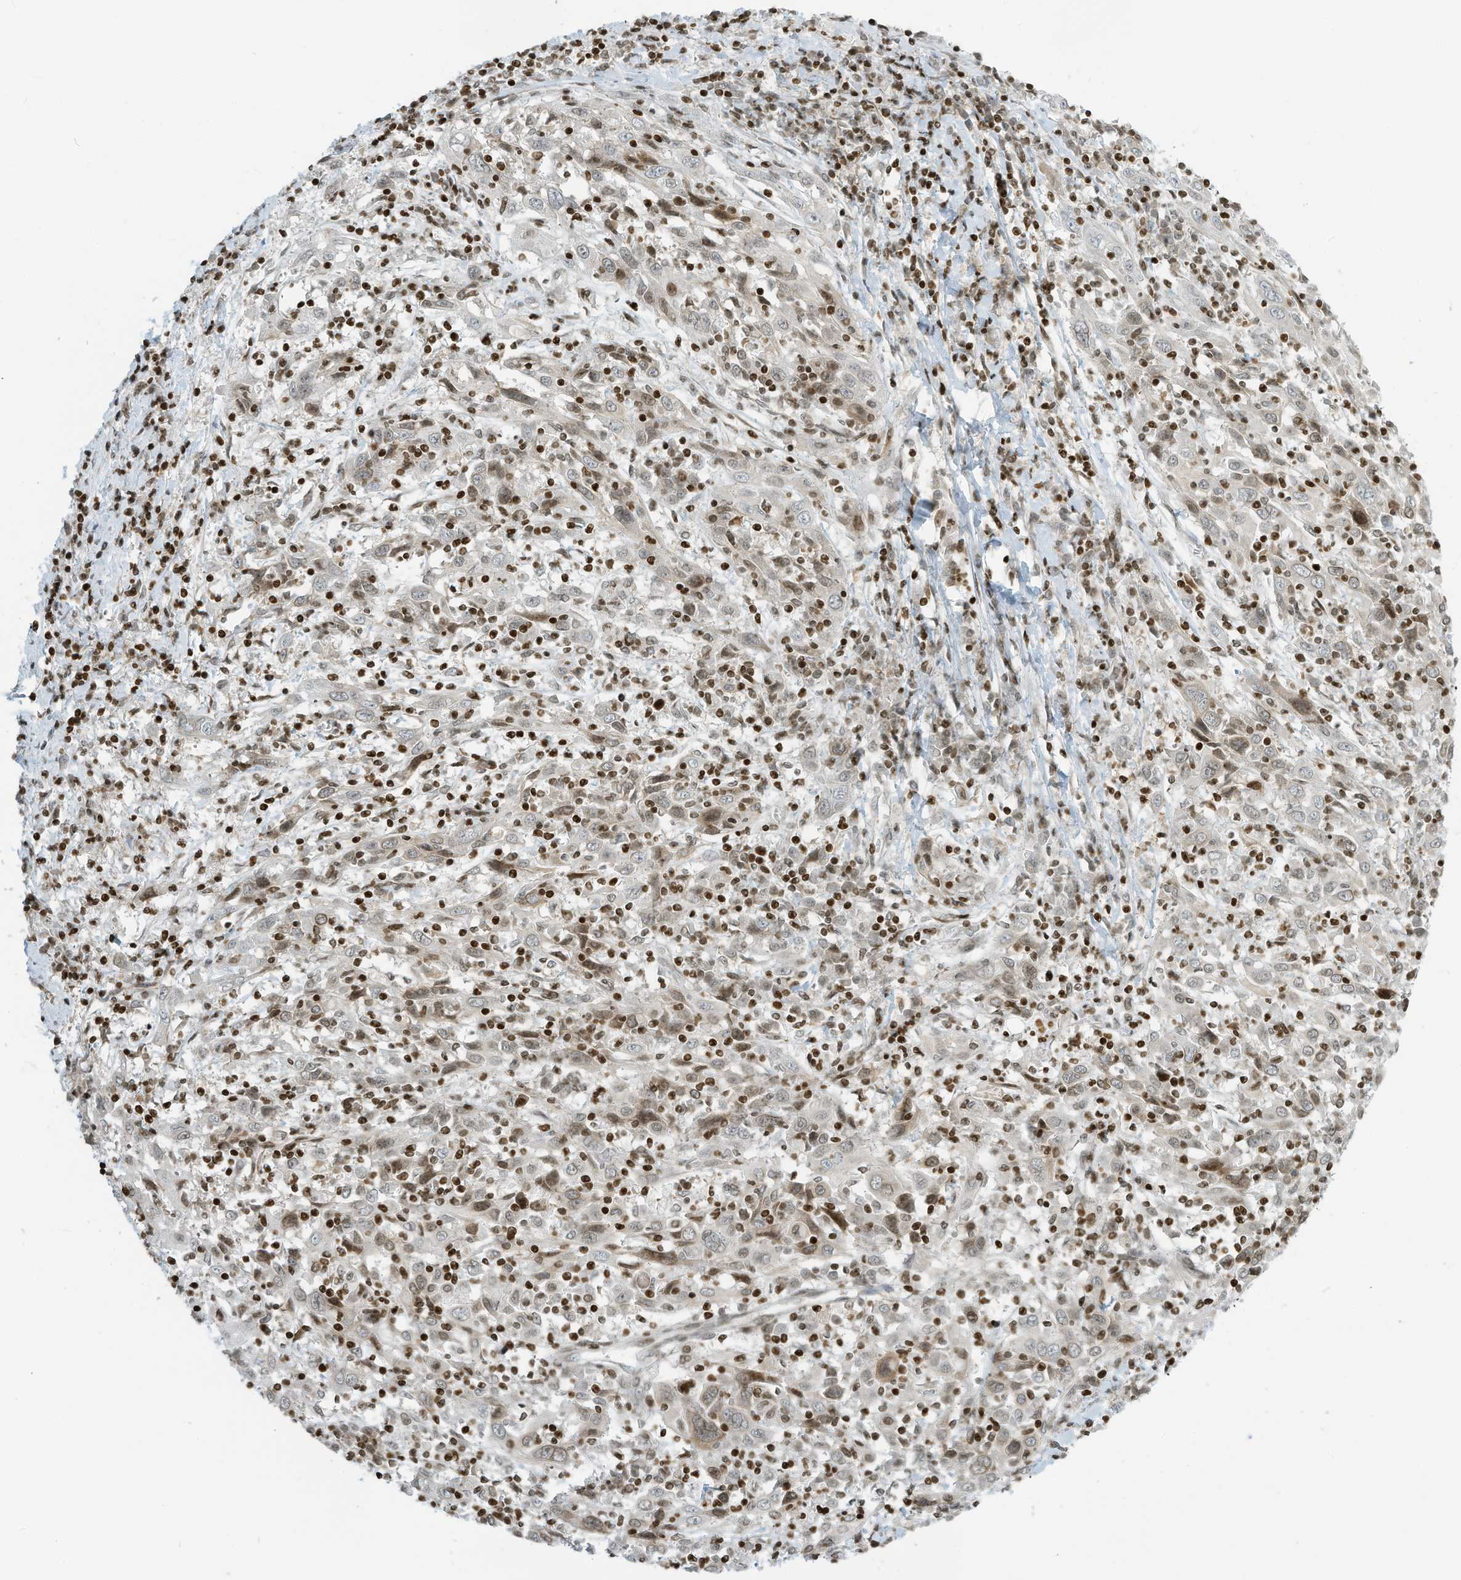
{"staining": {"intensity": "weak", "quantity": "25%-75%", "location": "cytoplasmic/membranous,nuclear"}, "tissue": "cervical cancer", "cell_type": "Tumor cells", "image_type": "cancer", "snomed": [{"axis": "morphology", "description": "Squamous cell carcinoma, NOS"}, {"axis": "topography", "description": "Cervix"}], "caption": "Cervical cancer (squamous cell carcinoma) stained for a protein (brown) exhibits weak cytoplasmic/membranous and nuclear positive expression in approximately 25%-75% of tumor cells.", "gene": "ADI1", "patient": {"sex": "female", "age": 46}}